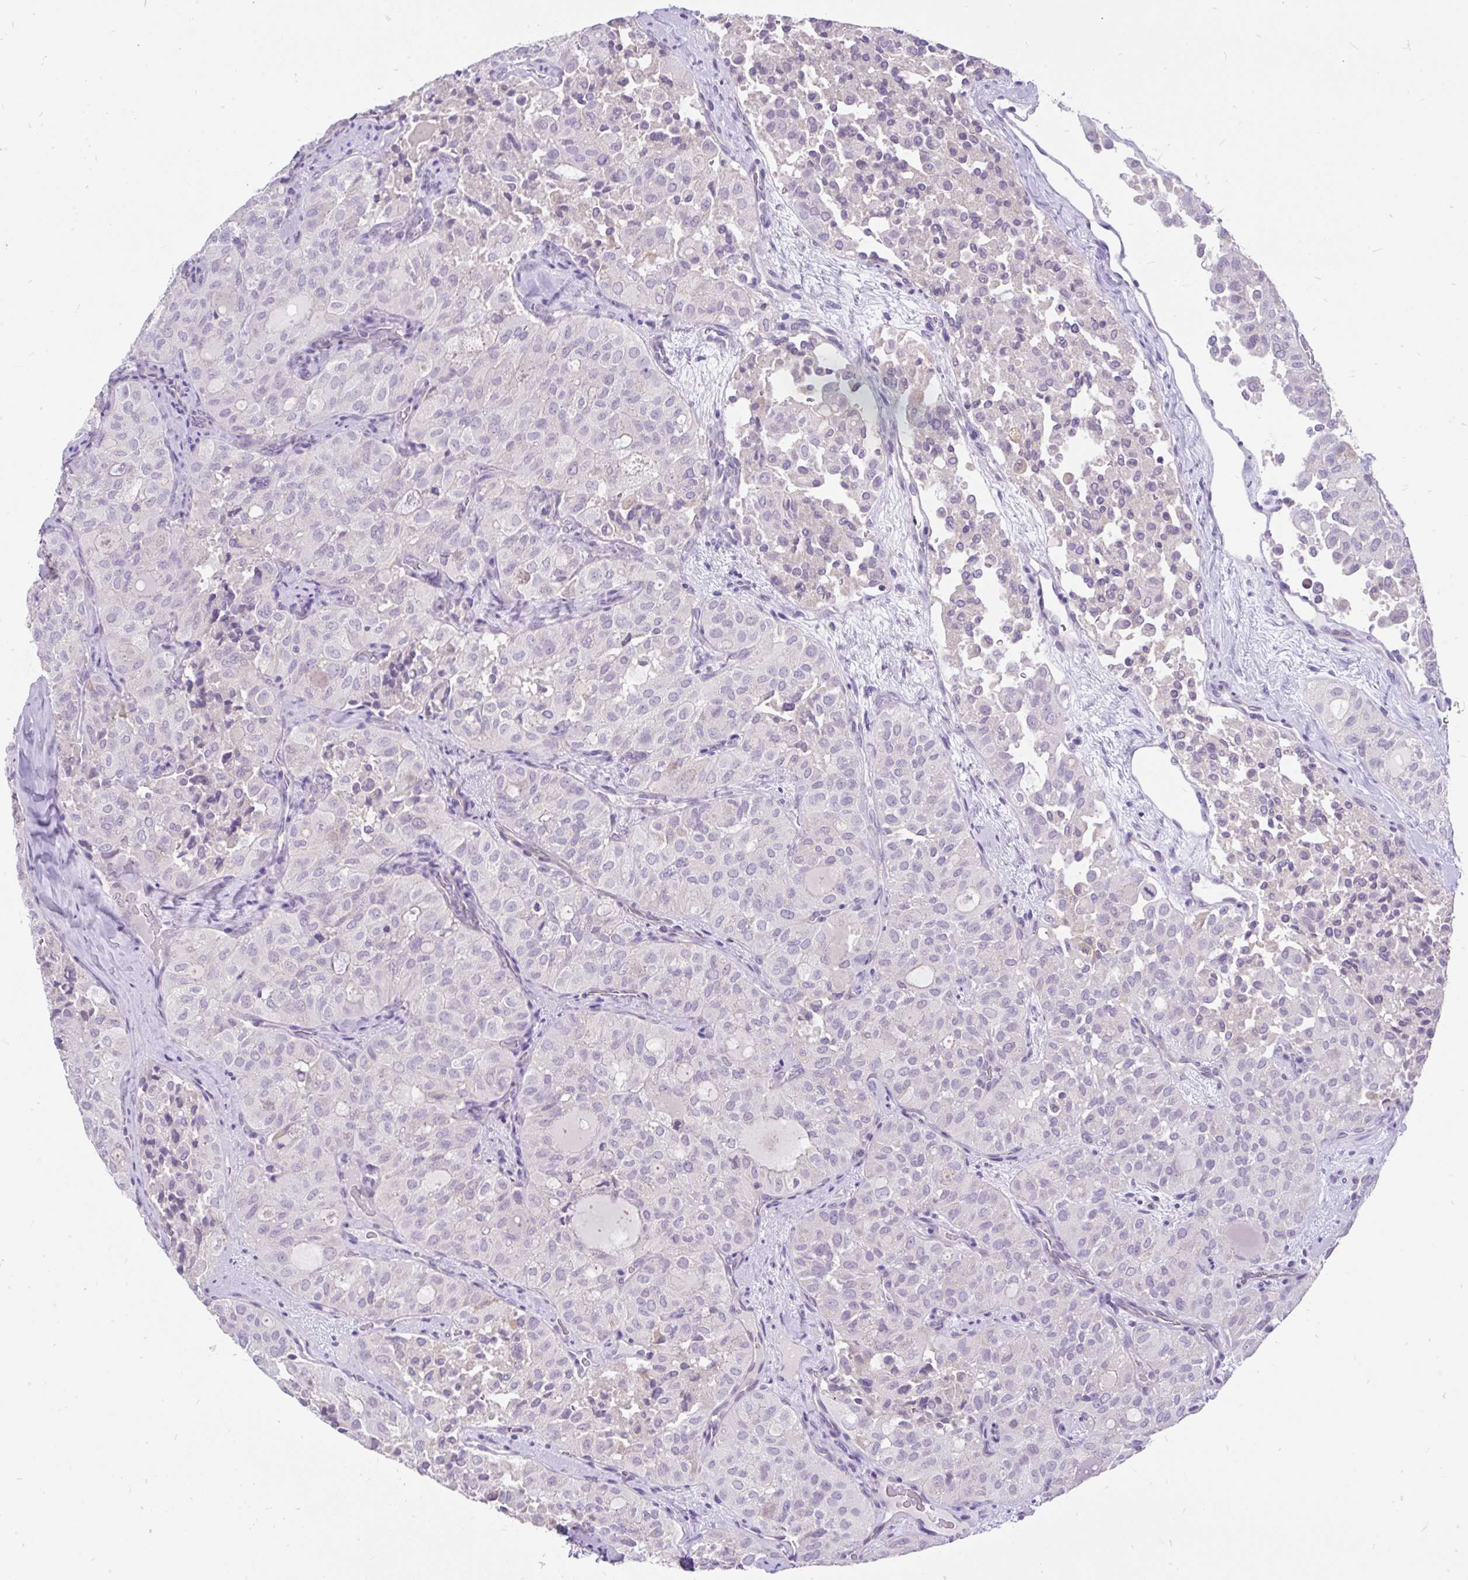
{"staining": {"intensity": "negative", "quantity": "none", "location": "none"}, "tissue": "thyroid cancer", "cell_type": "Tumor cells", "image_type": "cancer", "snomed": [{"axis": "morphology", "description": "Follicular adenoma carcinoma, NOS"}, {"axis": "topography", "description": "Thyroid gland"}], "caption": "Tumor cells are negative for brown protein staining in thyroid cancer.", "gene": "INTS5", "patient": {"sex": "male", "age": 75}}